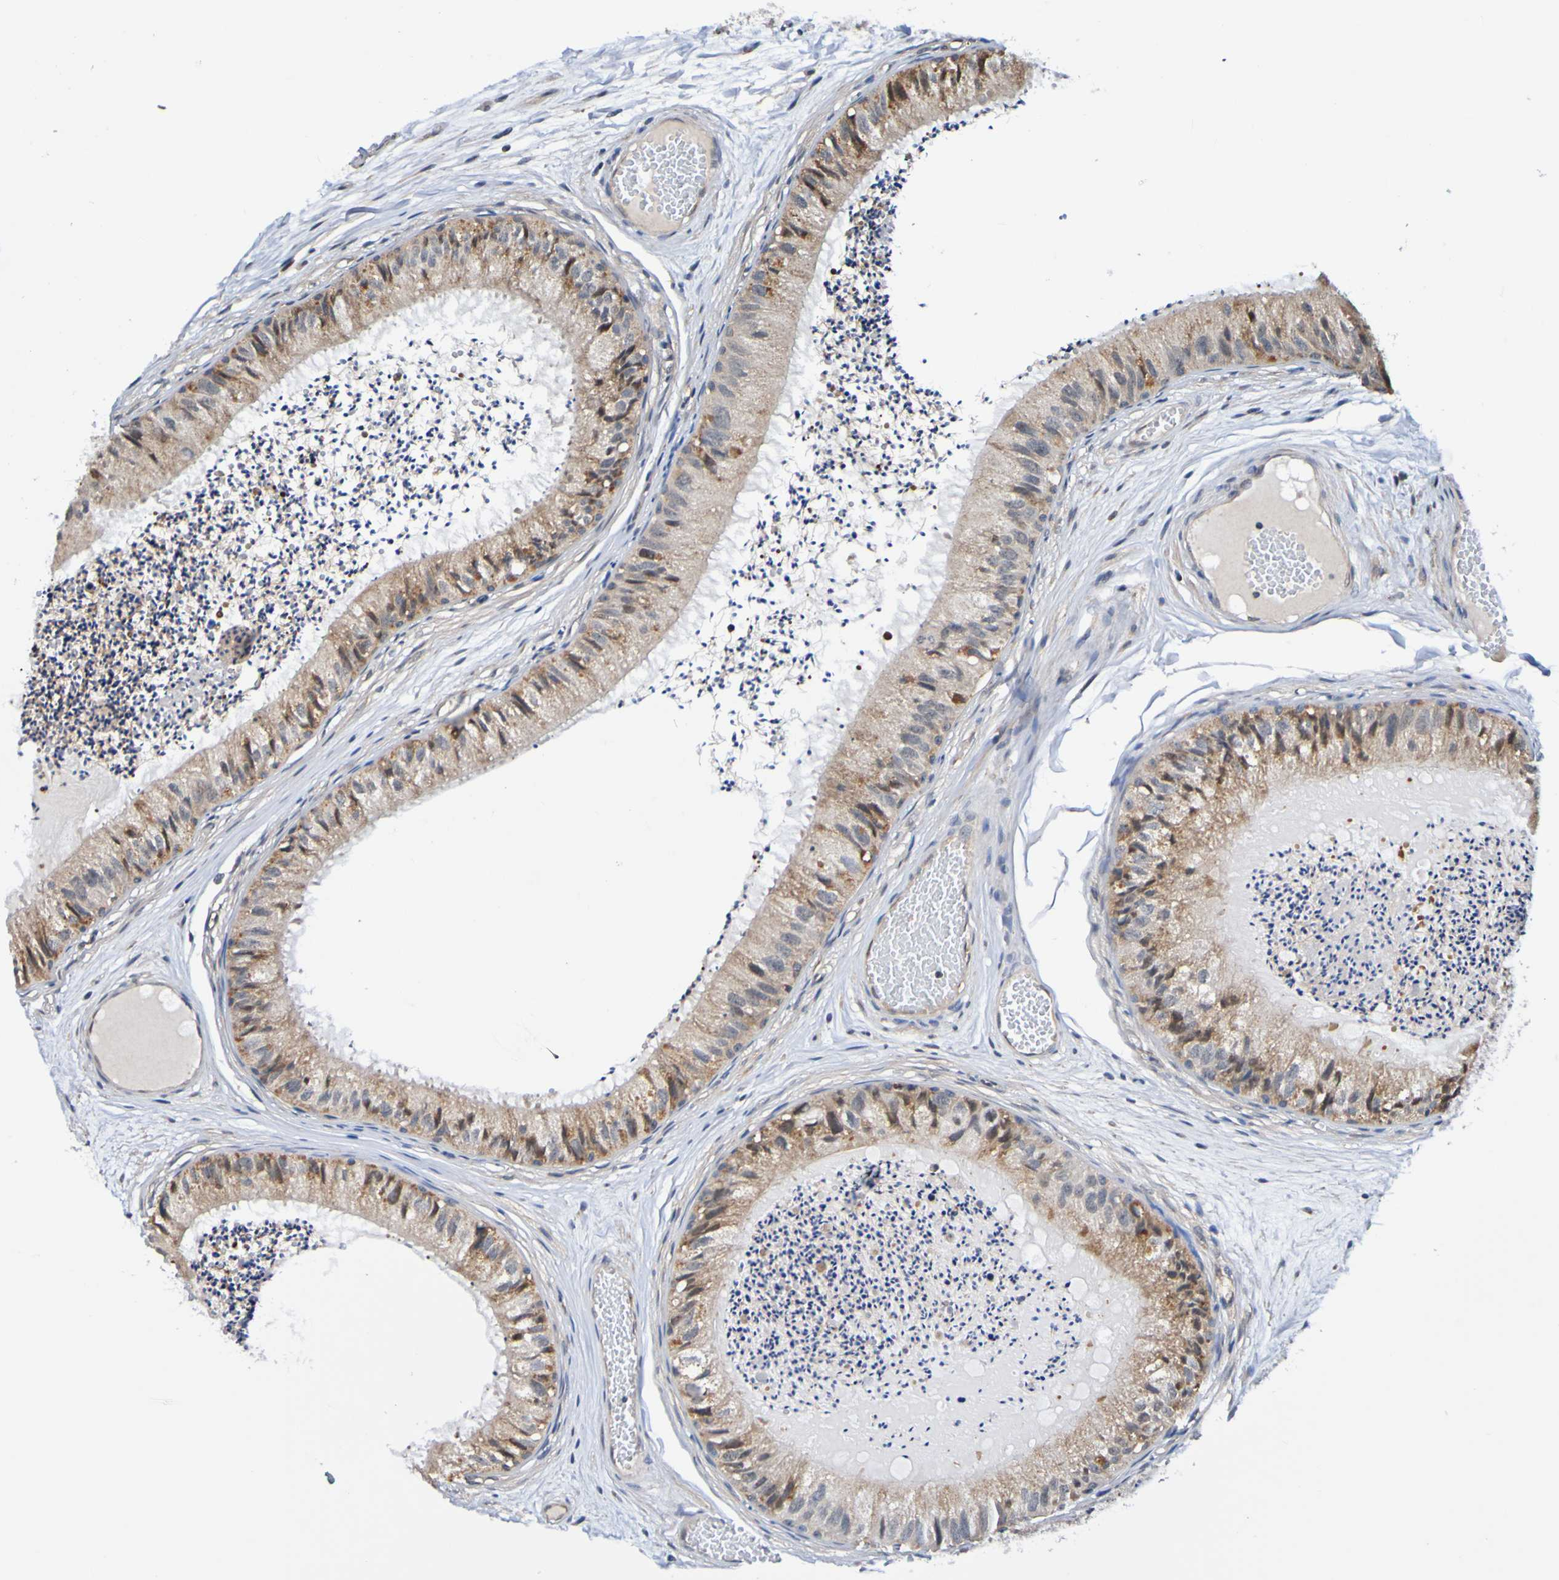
{"staining": {"intensity": "moderate", "quantity": ">75%", "location": "cytoplasmic/membranous"}, "tissue": "epididymis", "cell_type": "Glandular cells", "image_type": "normal", "snomed": [{"axis": "morphology", "description": "Normal tissue, NOS"}, {"axis": "topography", "description": "Epididymis"}], "caption": "Immunohistochemistry (IHC) (DAB) staining of benign epididymis demonstrates moderate cytoplasmic/membranous protein expression in about >75% of glandular cells. The staining was performed using DAB to visualize the protein expression in brown, while the nuclei were stained in blue with hematoxylin (Magnification: 20x).", "gene": "AXIN1", "patient": {"sex": "male", "age": 31}}